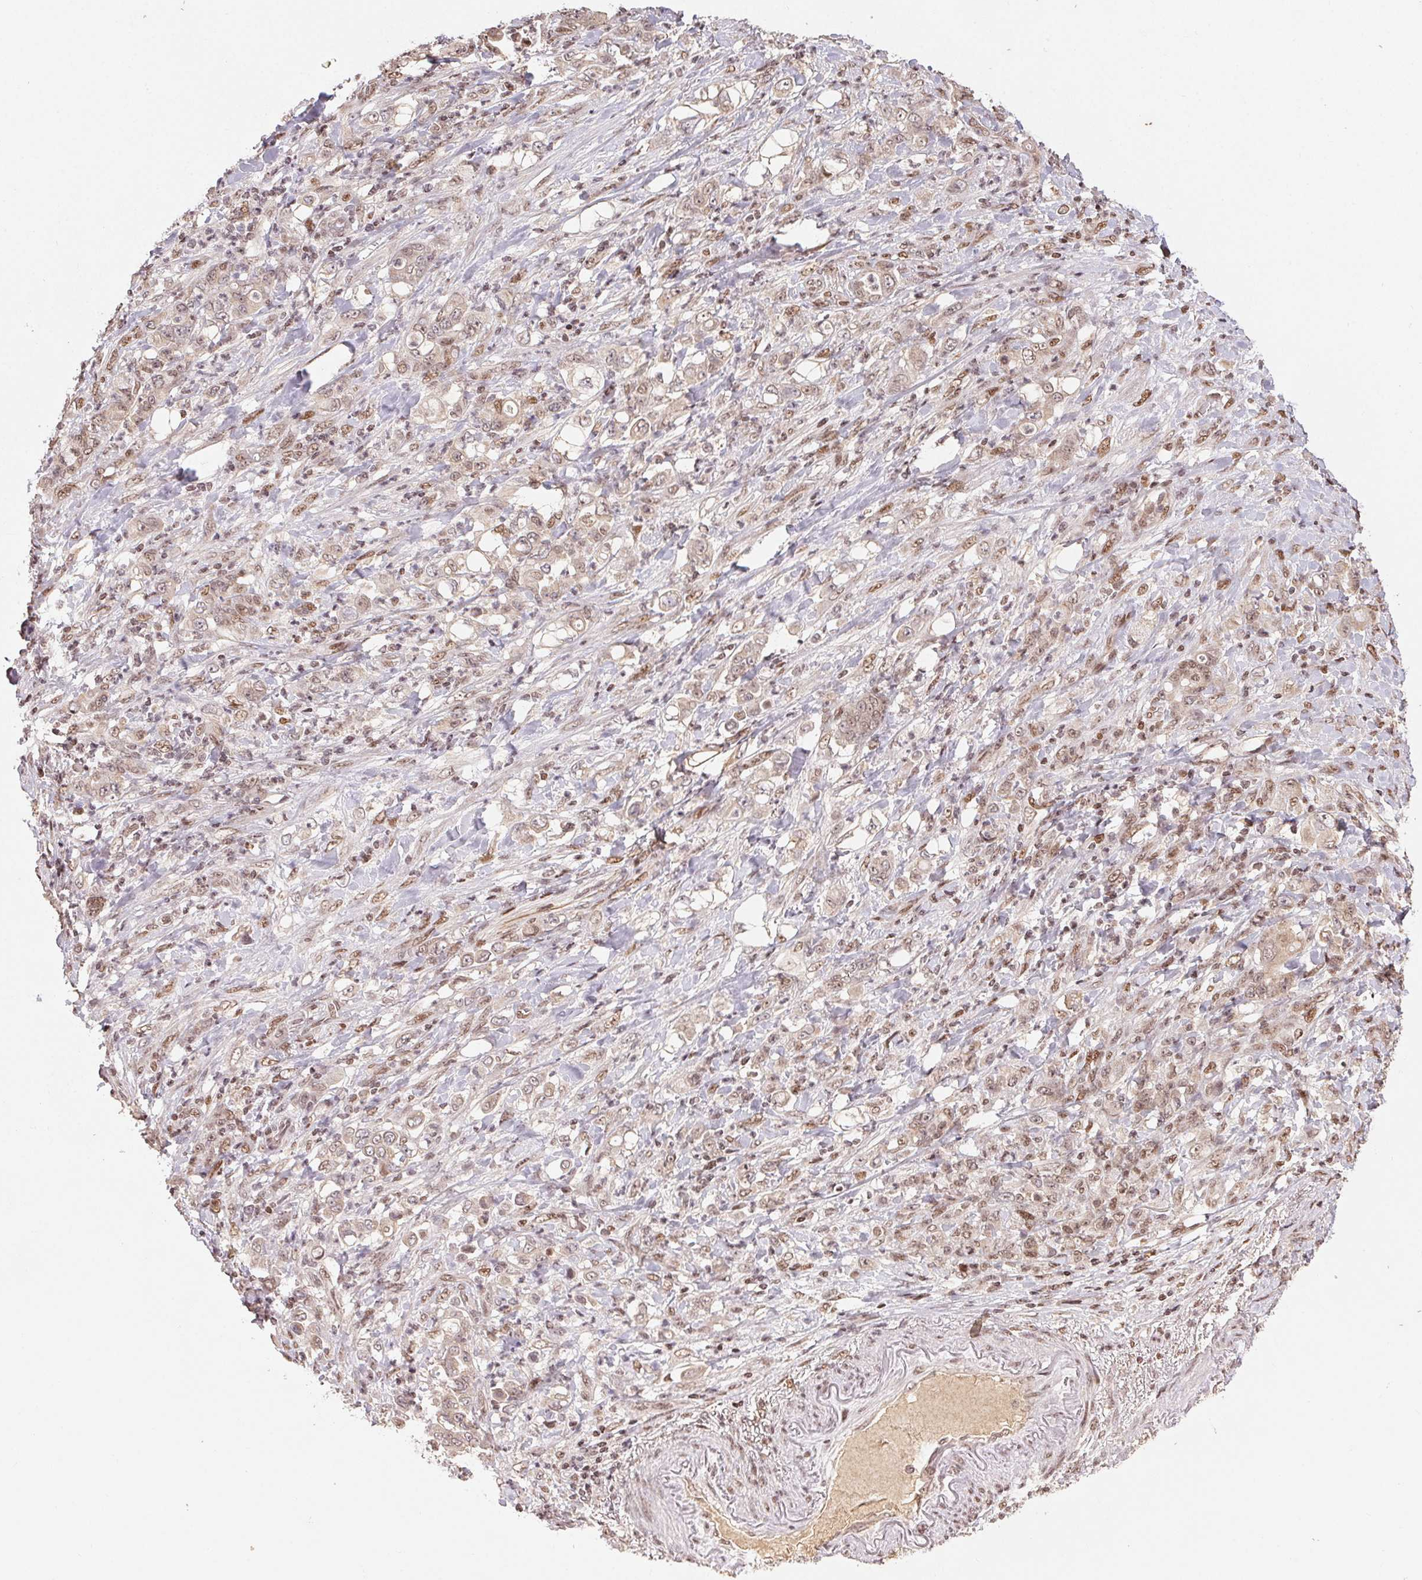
{"staining": {"intensity": "moderate", "quantity": ">75%", "location": "nuclear"}, "tissue": "stomach cancer", "cell_type": "Tumor cells", "image_type": "cancer", "snomed": [{"axis": "morphology", "description": "Adenocarcinoma, NOS"}, {"axis": "topography", "description": "Stomach"}], "caption": "Immunohistochemical staining of stomach cancer displays medium levels of moderate nuclear staining in approximately >75% of tumor cells.", "gene": "MAPKAPK2", "patient": {"sex": "female", "age": 79}}